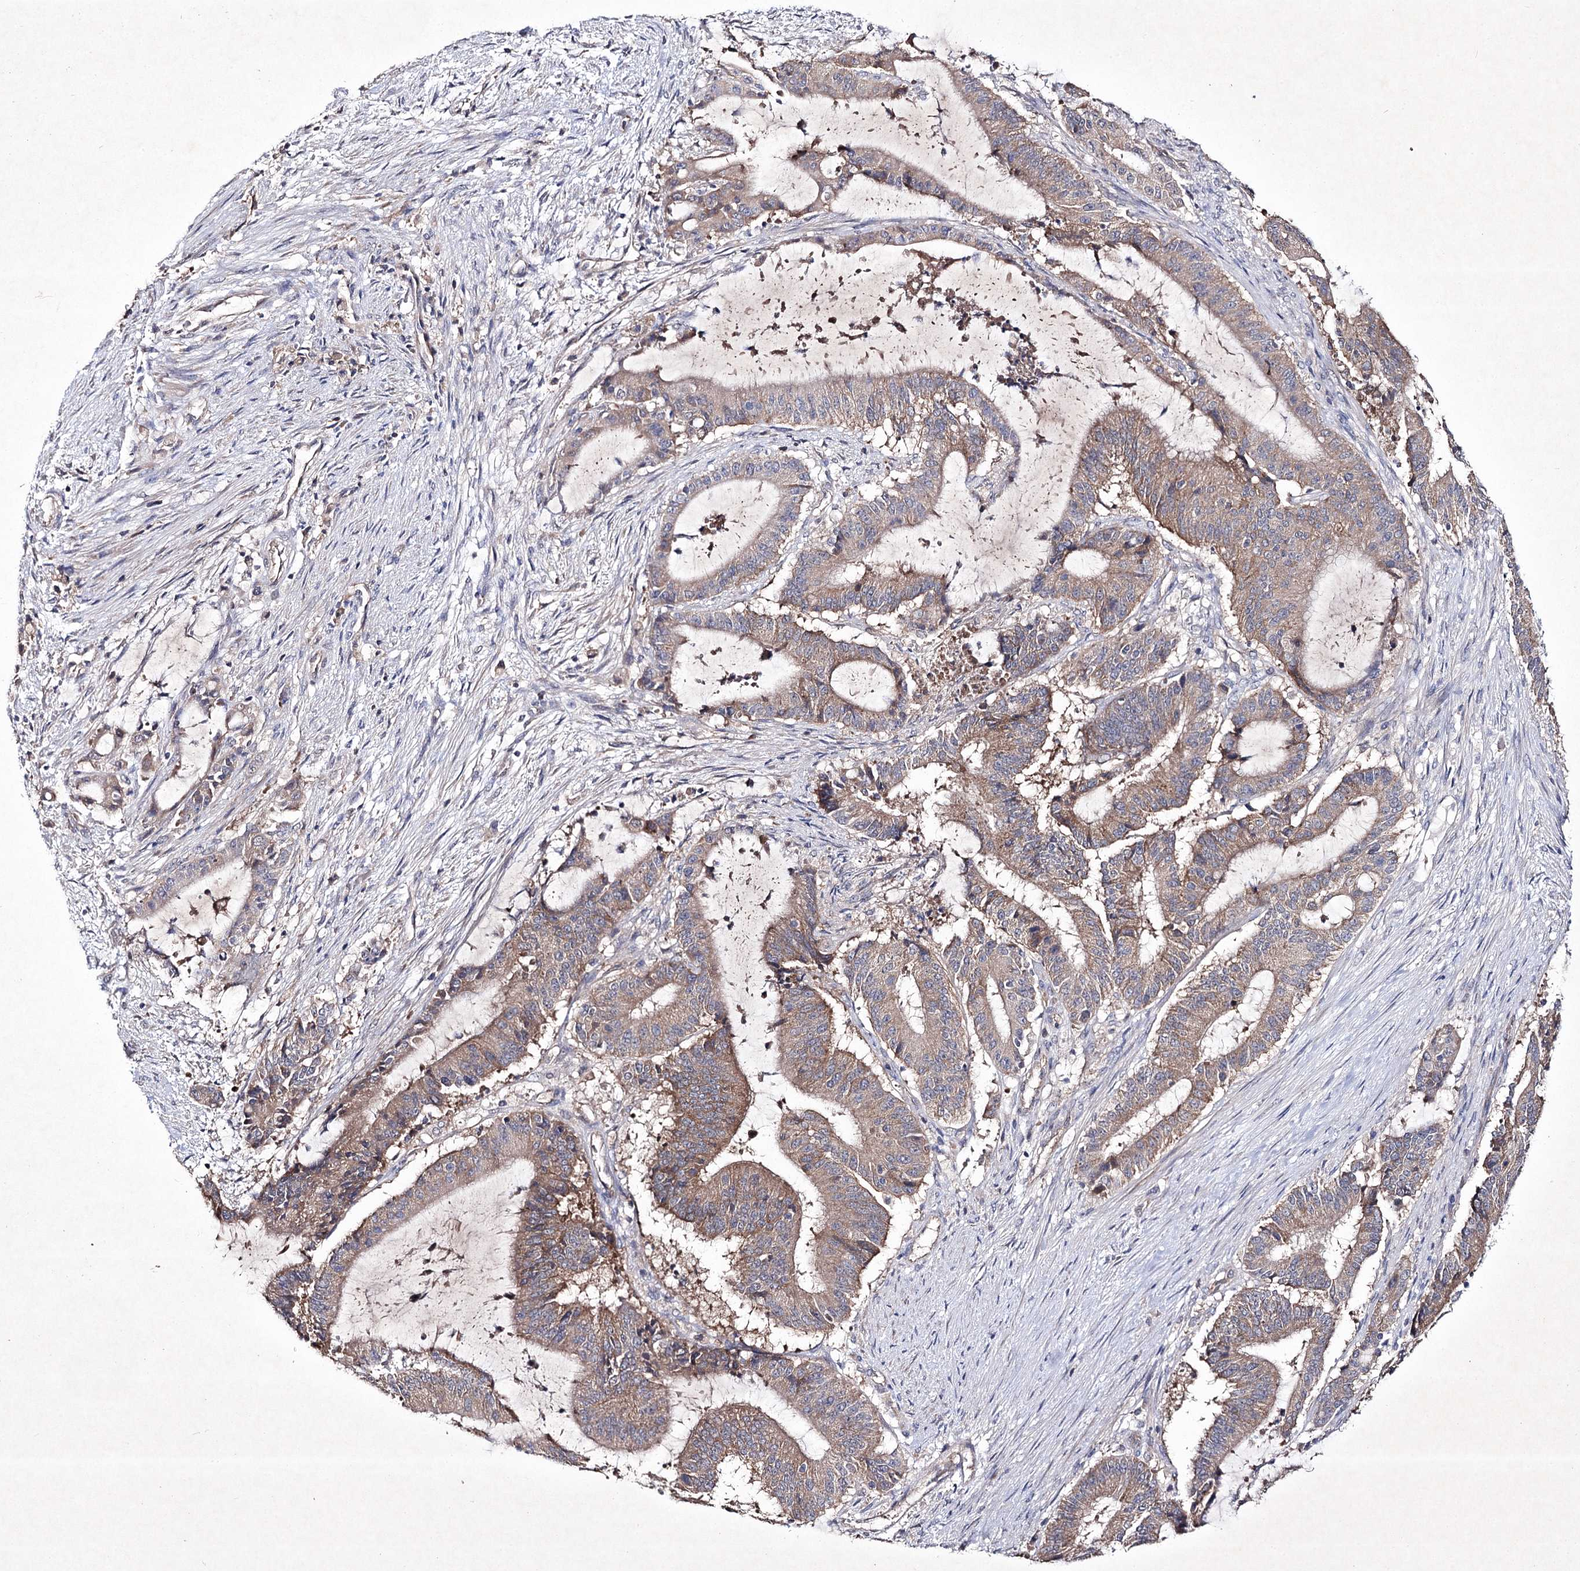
{"staining": {"intensity": "weak", "quantity": ">75%", "location": "cytoplasmic/membranous"}, "tissue": "liver cancer", "cell_type": "Tumor cells", "image_type": "cancer", "snomed": [{"axis": "morphology", "description": "Normal tissue, NOS"}, {"axis": "morphology", "description": "Cholangiocarcinoma"}, {"axis": "topography", "description": "Liver"}, {"axis": "topography", "description": "Peripheral nerve tissue"}], "caption": "Weak cytoplasmic/membranous positivity is appreciated in about >75% of tumor cells in liver cancer.", "gene": "SEMA4G", "patient": {"sex": "female", "age": 73}}